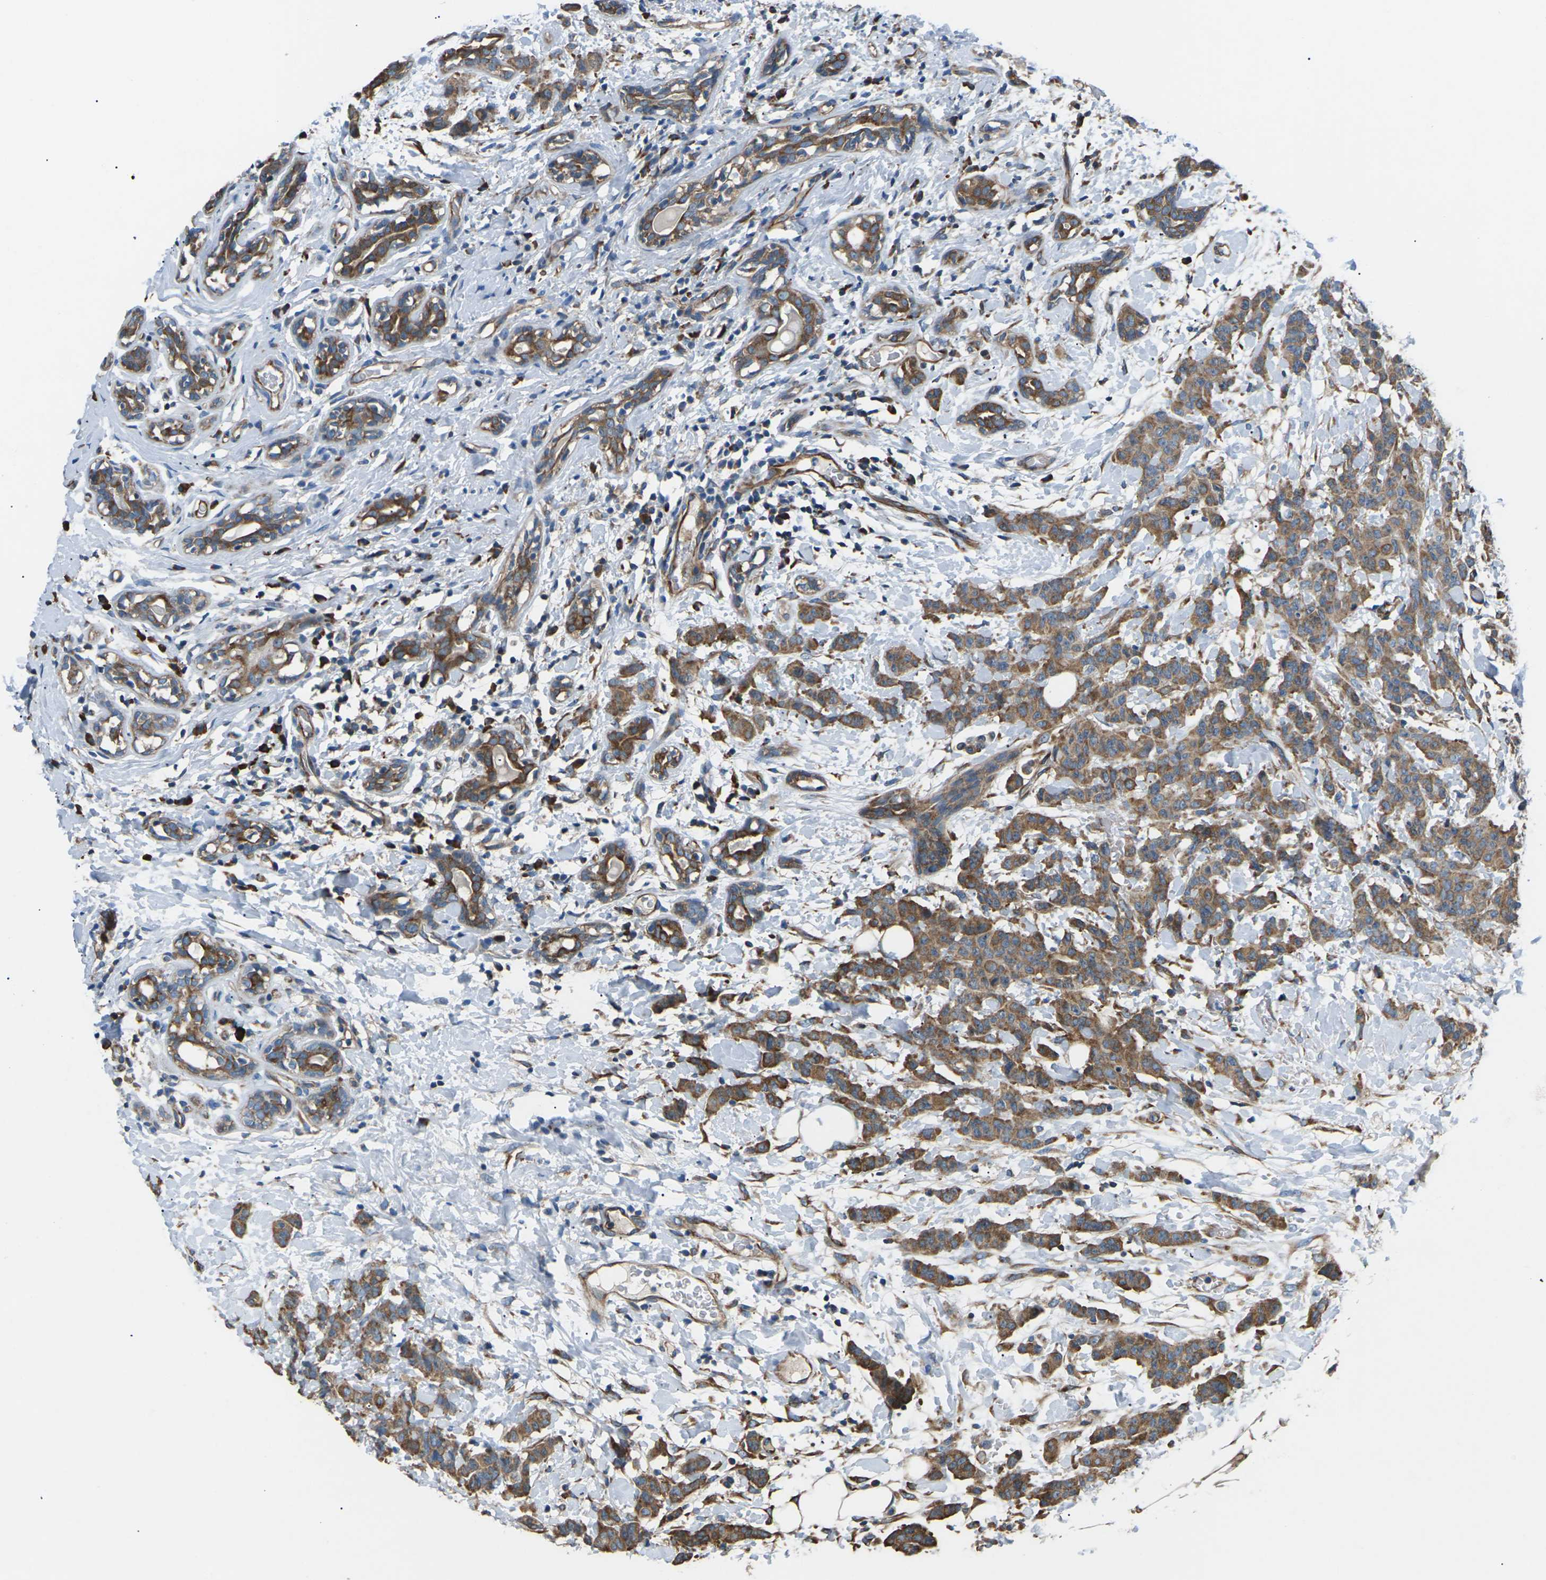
{"staining": {"intensity": "moderate", "quantity": ">75%", "location": "cytoplasmic/membranous"}, "tissue": "breast cancer", "cell_type": "Tumor cells", "image_type": "cancer", "snomed": [{"axis": "morphology", "description": "Normal tissue, NOS"}, {"axis": "morphology", "description": "Duct carcinoma"}, {"axis": "topography", "description": "Breast"}], "caption": "Tumor cells show medium levels of moderate cytoplasmic/membranous expression in about >75% of cells in human invasive ductal carcinoma (breast).", "gene": "KLHDC8B", "patient": {"sex": "female", "age": 40}}